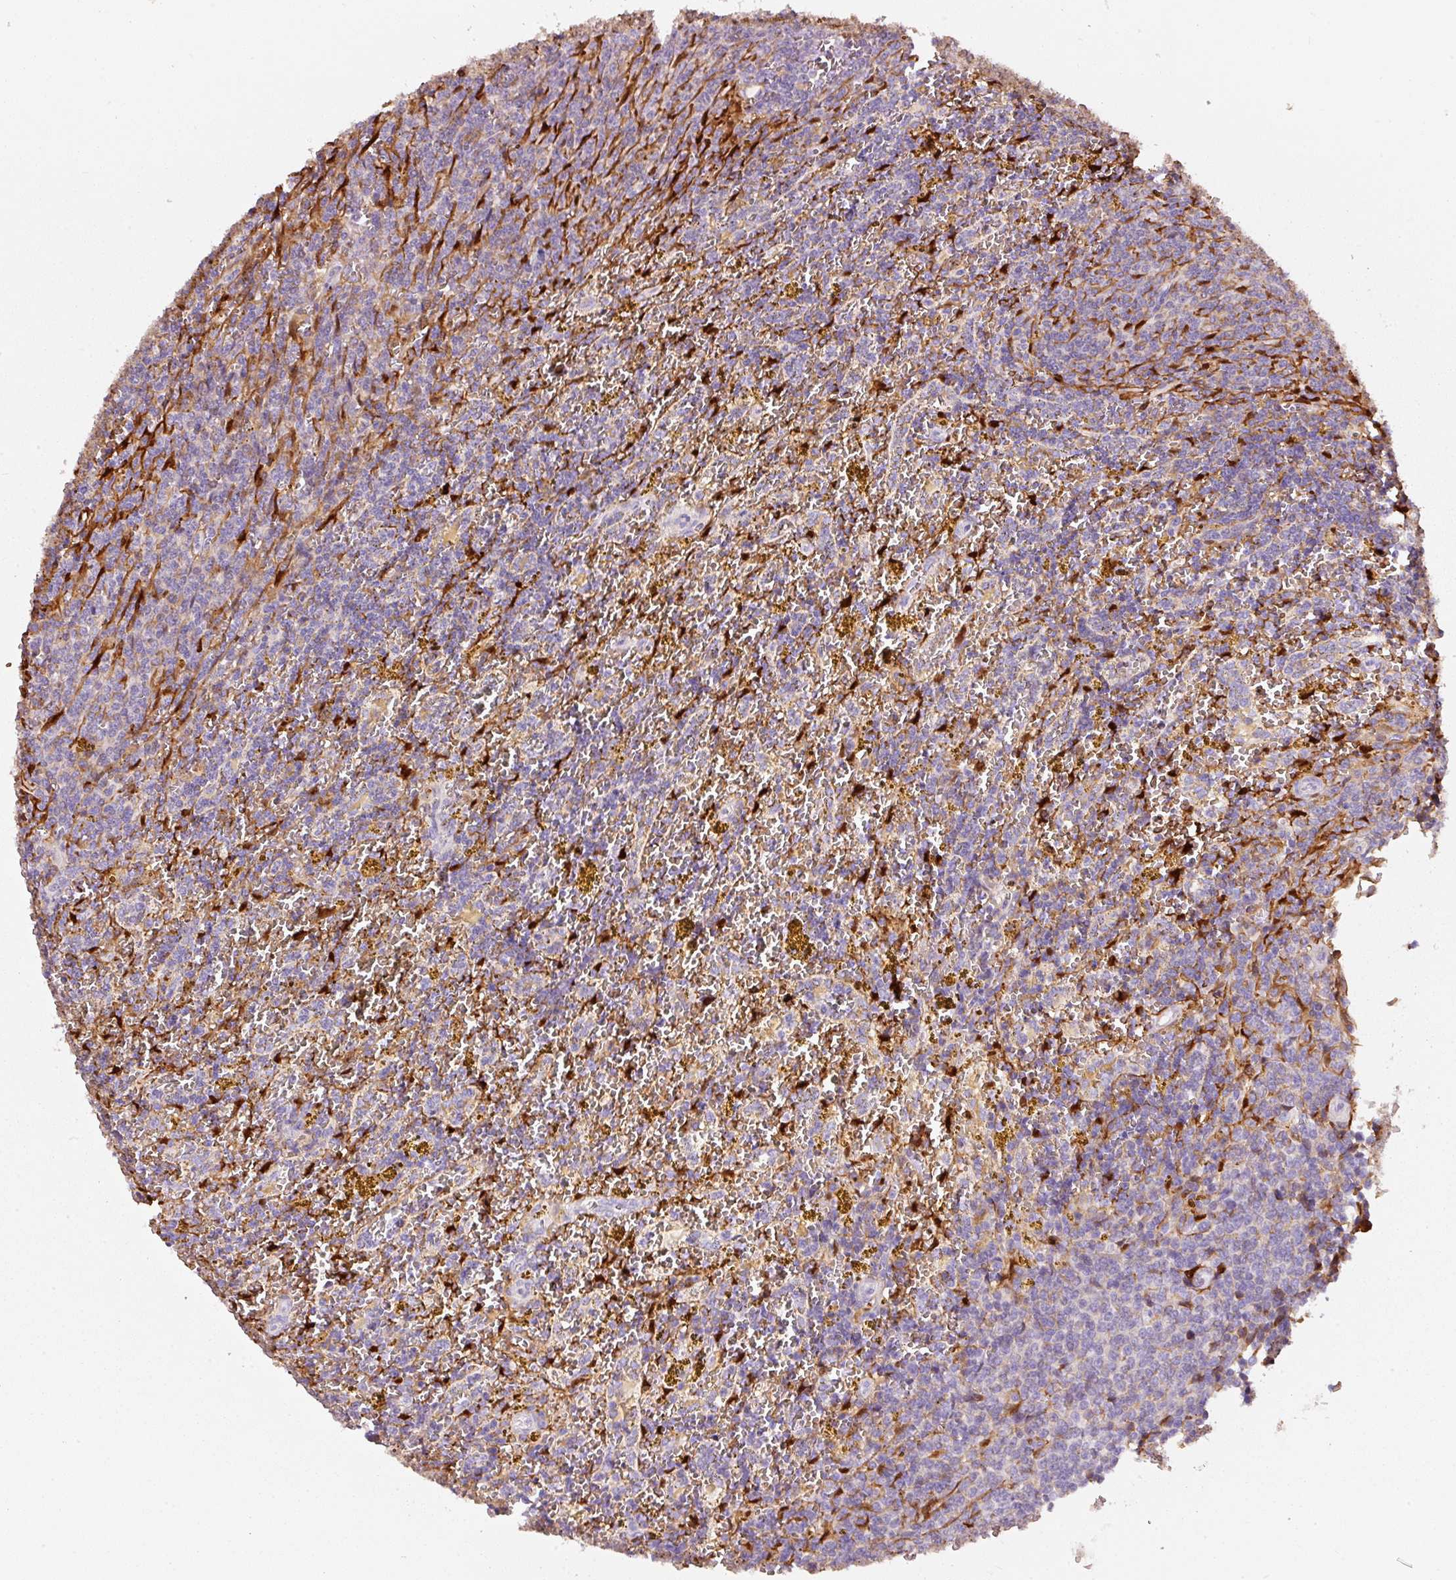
{"staining": {"intensity": "negative", "quantity": "none", "location": "none"}, "tissue": "lymphoma", "cell_type": "Tumor cells", "image_type": "cancer", "snomed": [{"axis": "morphology", "description": "Malignant lymphoma, non-Hodgkin's type, Low grade"}, {"axis": "topography", "description": "Spleen"}, {"axis": "topography", "description": "Lymph node"}], "caption": "Tumor cells are negative for protein expression in human lymphoma.", "gene": "IQGAP2", "patient": {"sex": "female", "age": 66}}